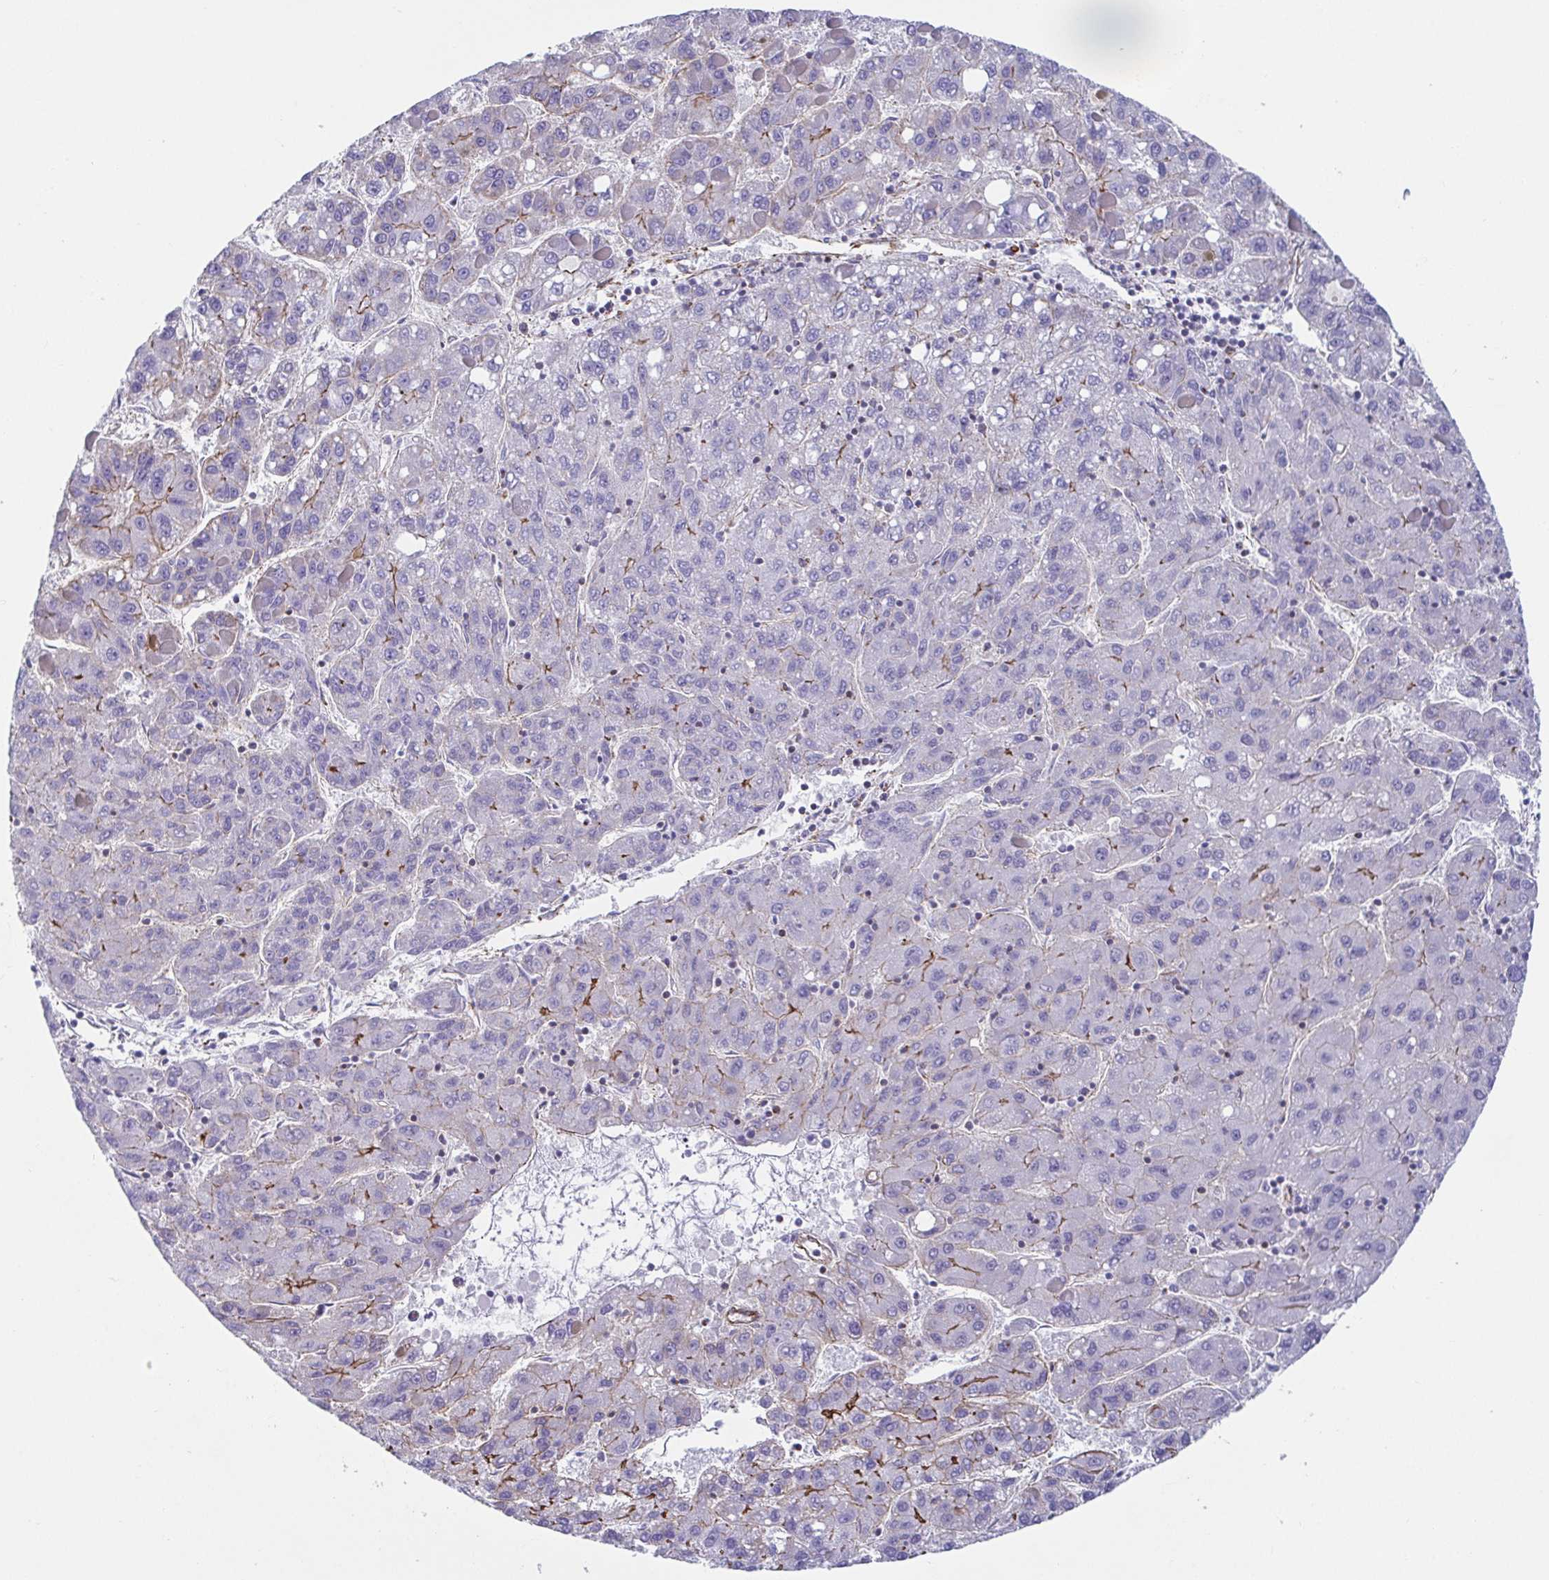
{"staining": {"intensity": "moderate", "quantity": "<25%", "location": "cytoplasmic/membranous"}, "tissue": "liver cancer", "cell_type": "Tumor cells", "image_type": "cancer", "snomed": [{"axis": "morphology", "description": "Carcinoma, Hepatocellular, NOS"}, {"axis": "topography", "description": "Liver"}], "caption": "Immunohistochemistry (IHC) (DAB (3,3'-diaminobenzidine)) staining of human liver cancer exhibits moderate cytoplasmic/membranous protein staining in about <25% of tumor cells.", "gene": "TRAM2", "patient": {"sex": "female", "age": 82}}